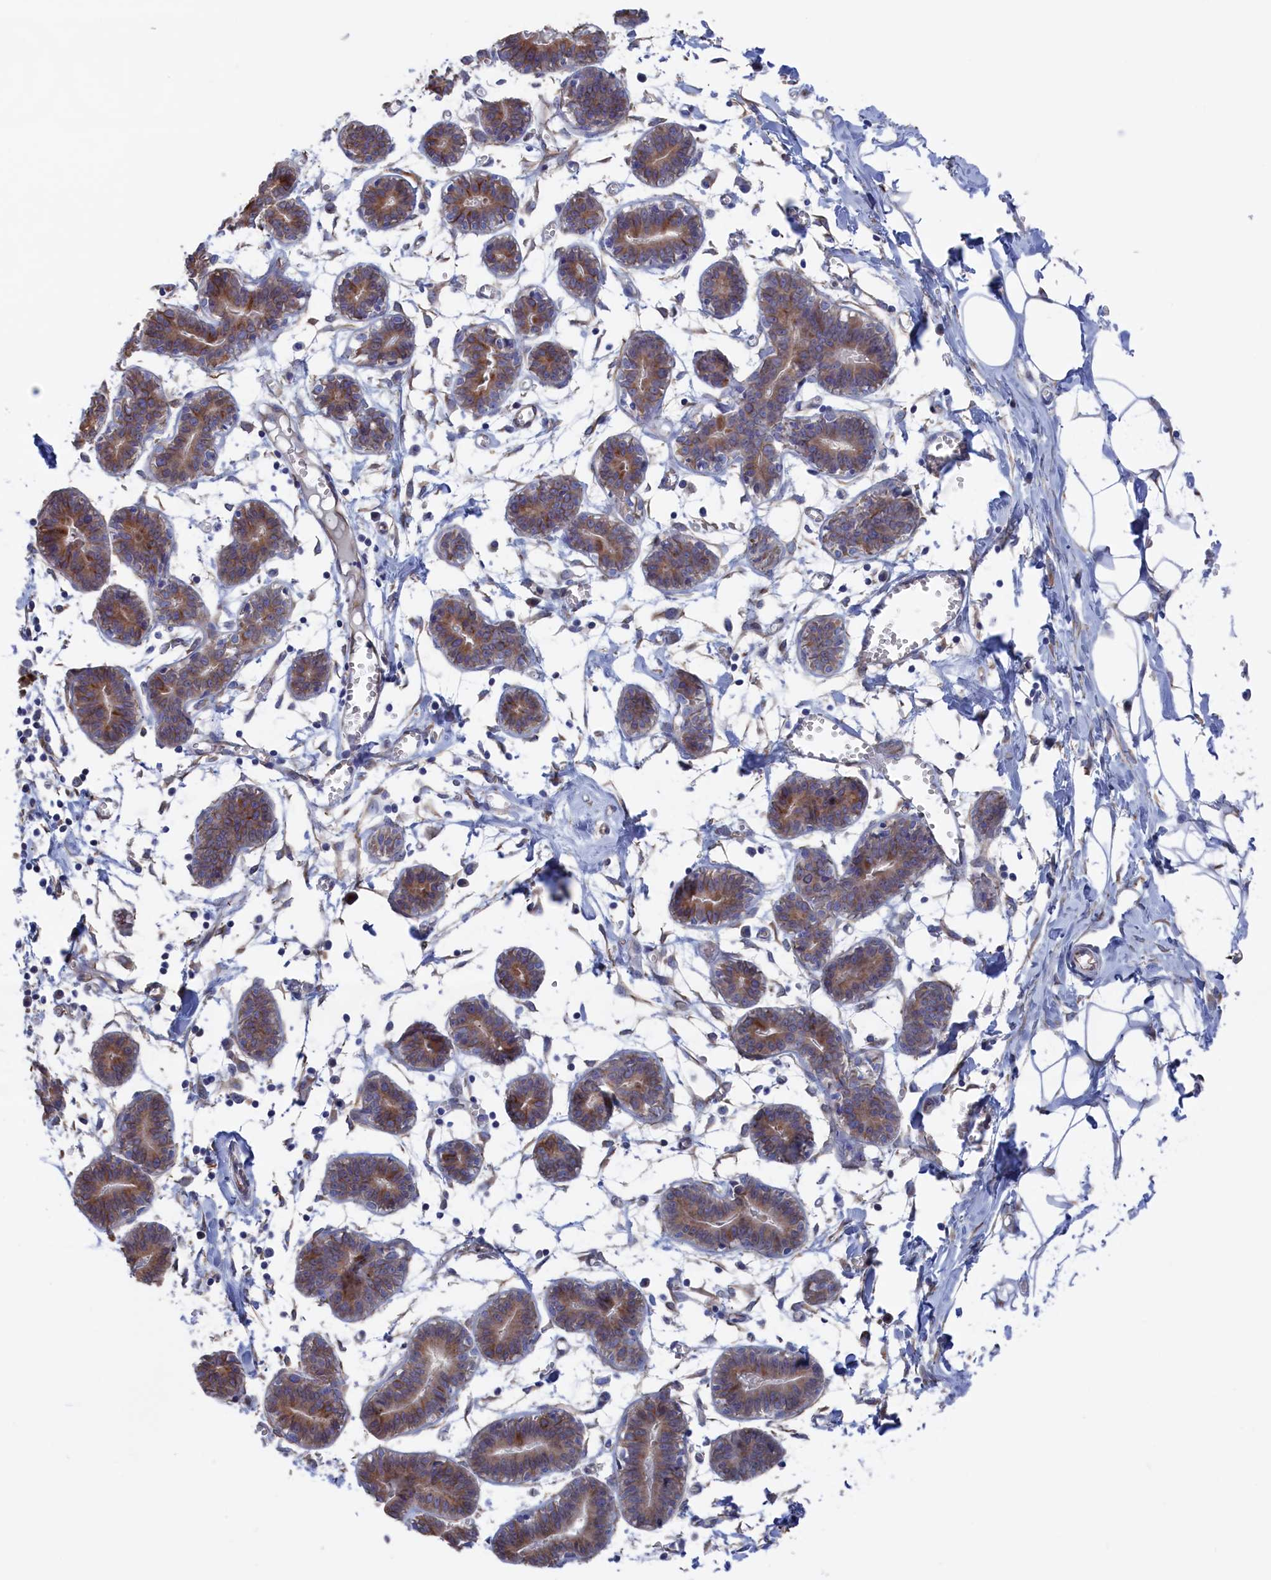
{"staining": {"intensity": "negative", "quantity": "none", "location": "none"}, "tissue": "breast", "cell_type": "Adipocytes", "image_type": "normal", "snomed": [{"axis": "morphology", "description": "Normal tissue, NOS"}, {"axis": "topography", "description": "Breast"}], "caption": "A photomicrograph of breast stained for a protein displays no brown staining in adipocytes. The staining is performed using DAB brown chromogen with nuclei counter-stained in using hematoxylin.", "gene": "NUTF2", "patient": {"sex": "female", "age": 27}}